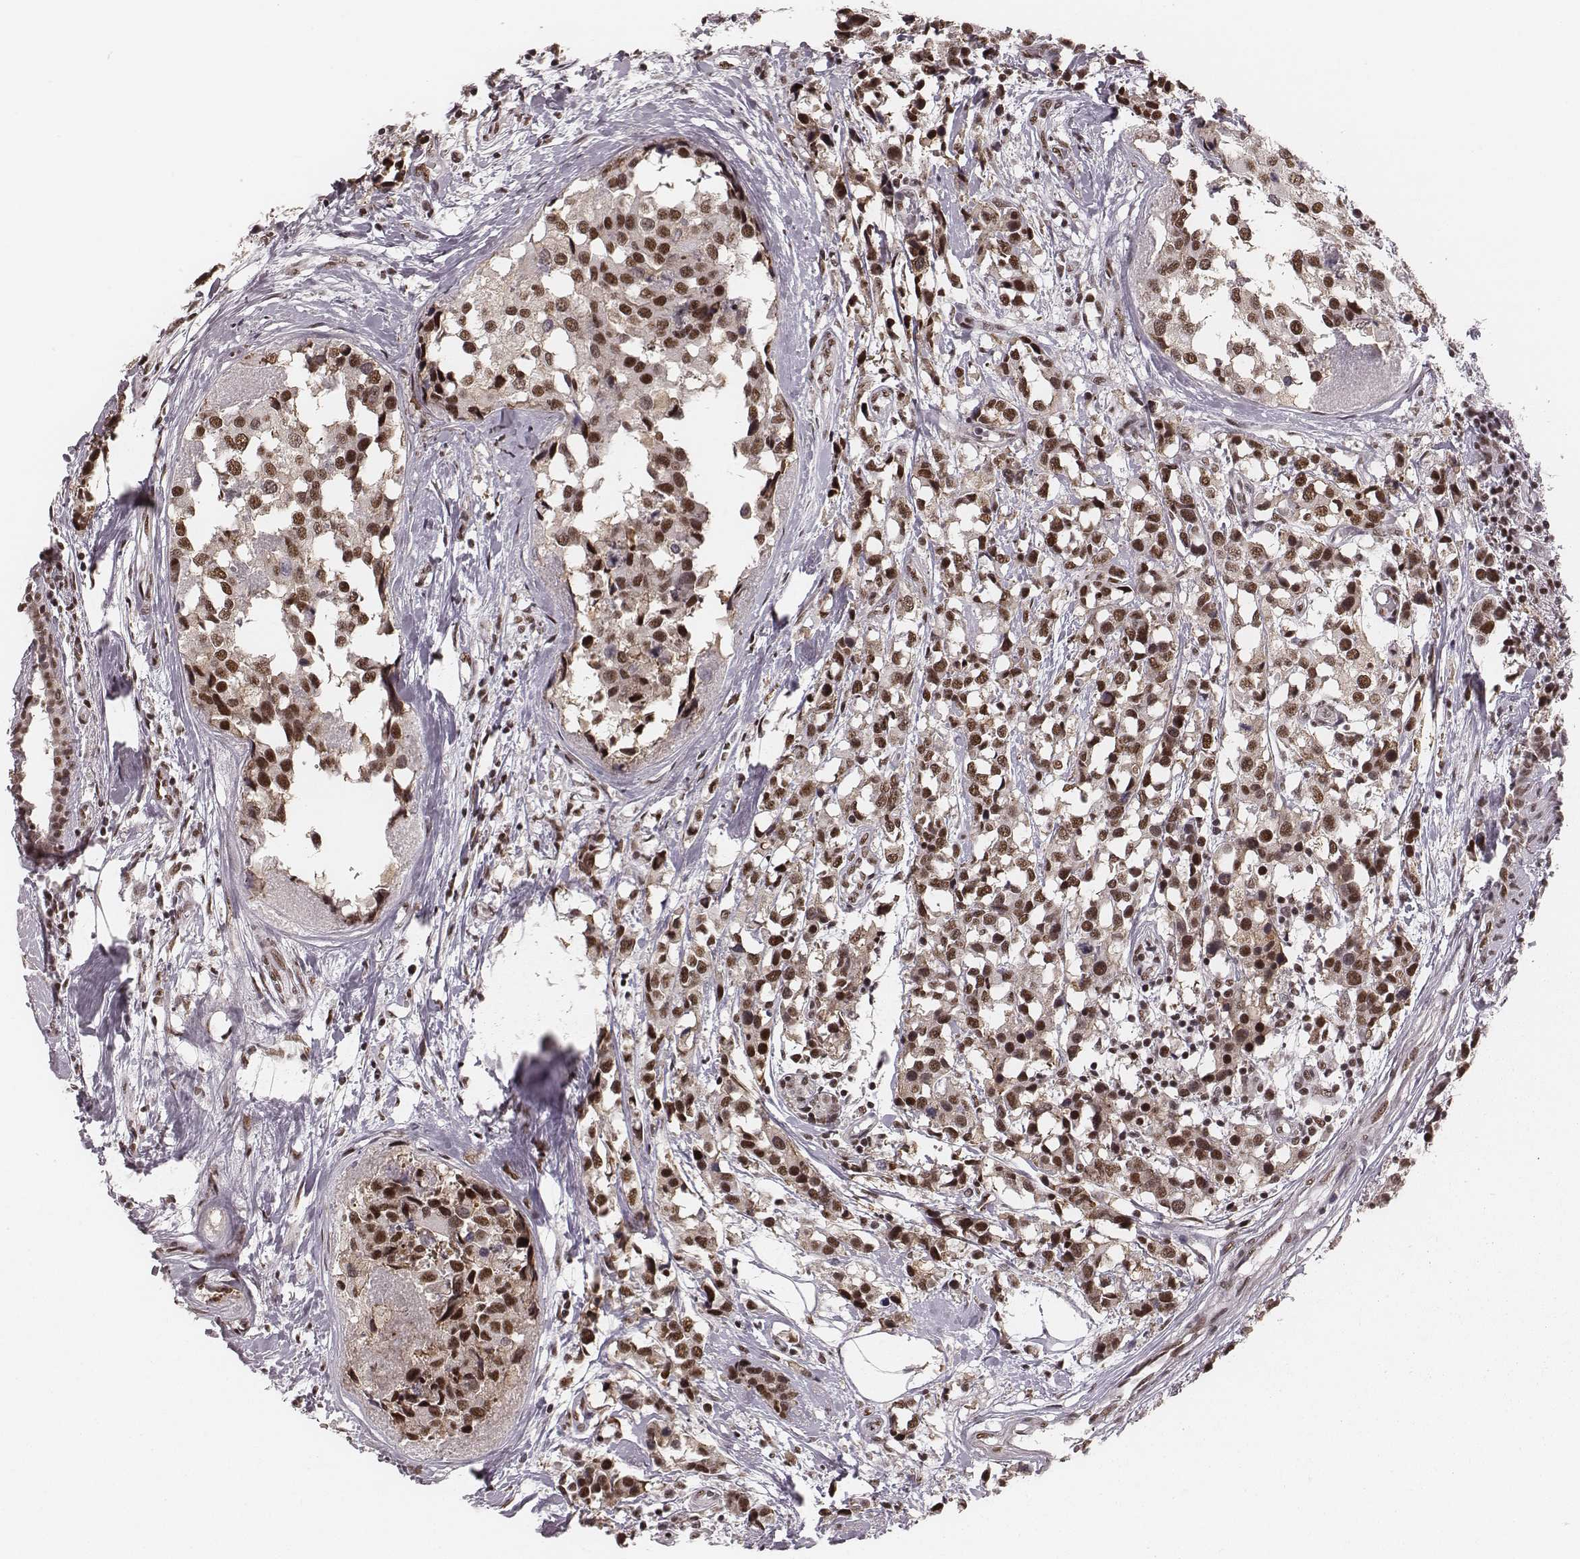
{"staining": {"intensity": "moderate", "quantity": ">75%", "location": "nuclear"}, "tissue": "breast cancer", "cell_type": "Tumor cells", "image_type": "cancer", "snomed": [{"axis": "morphology", "description": "Lobular carcinoma"}, {"axis": "topography", "description": "Breast"}], "caption": "Breast cancer (lobular carcinoma) stained with DAB (3,3'-diaminobenzidine) IHC demonstrates medium levels of moderate nuclear expression in about >75% of tumor cells.", "gene": "LUC7L", "patient": {"sex": "female", "age": 59}}